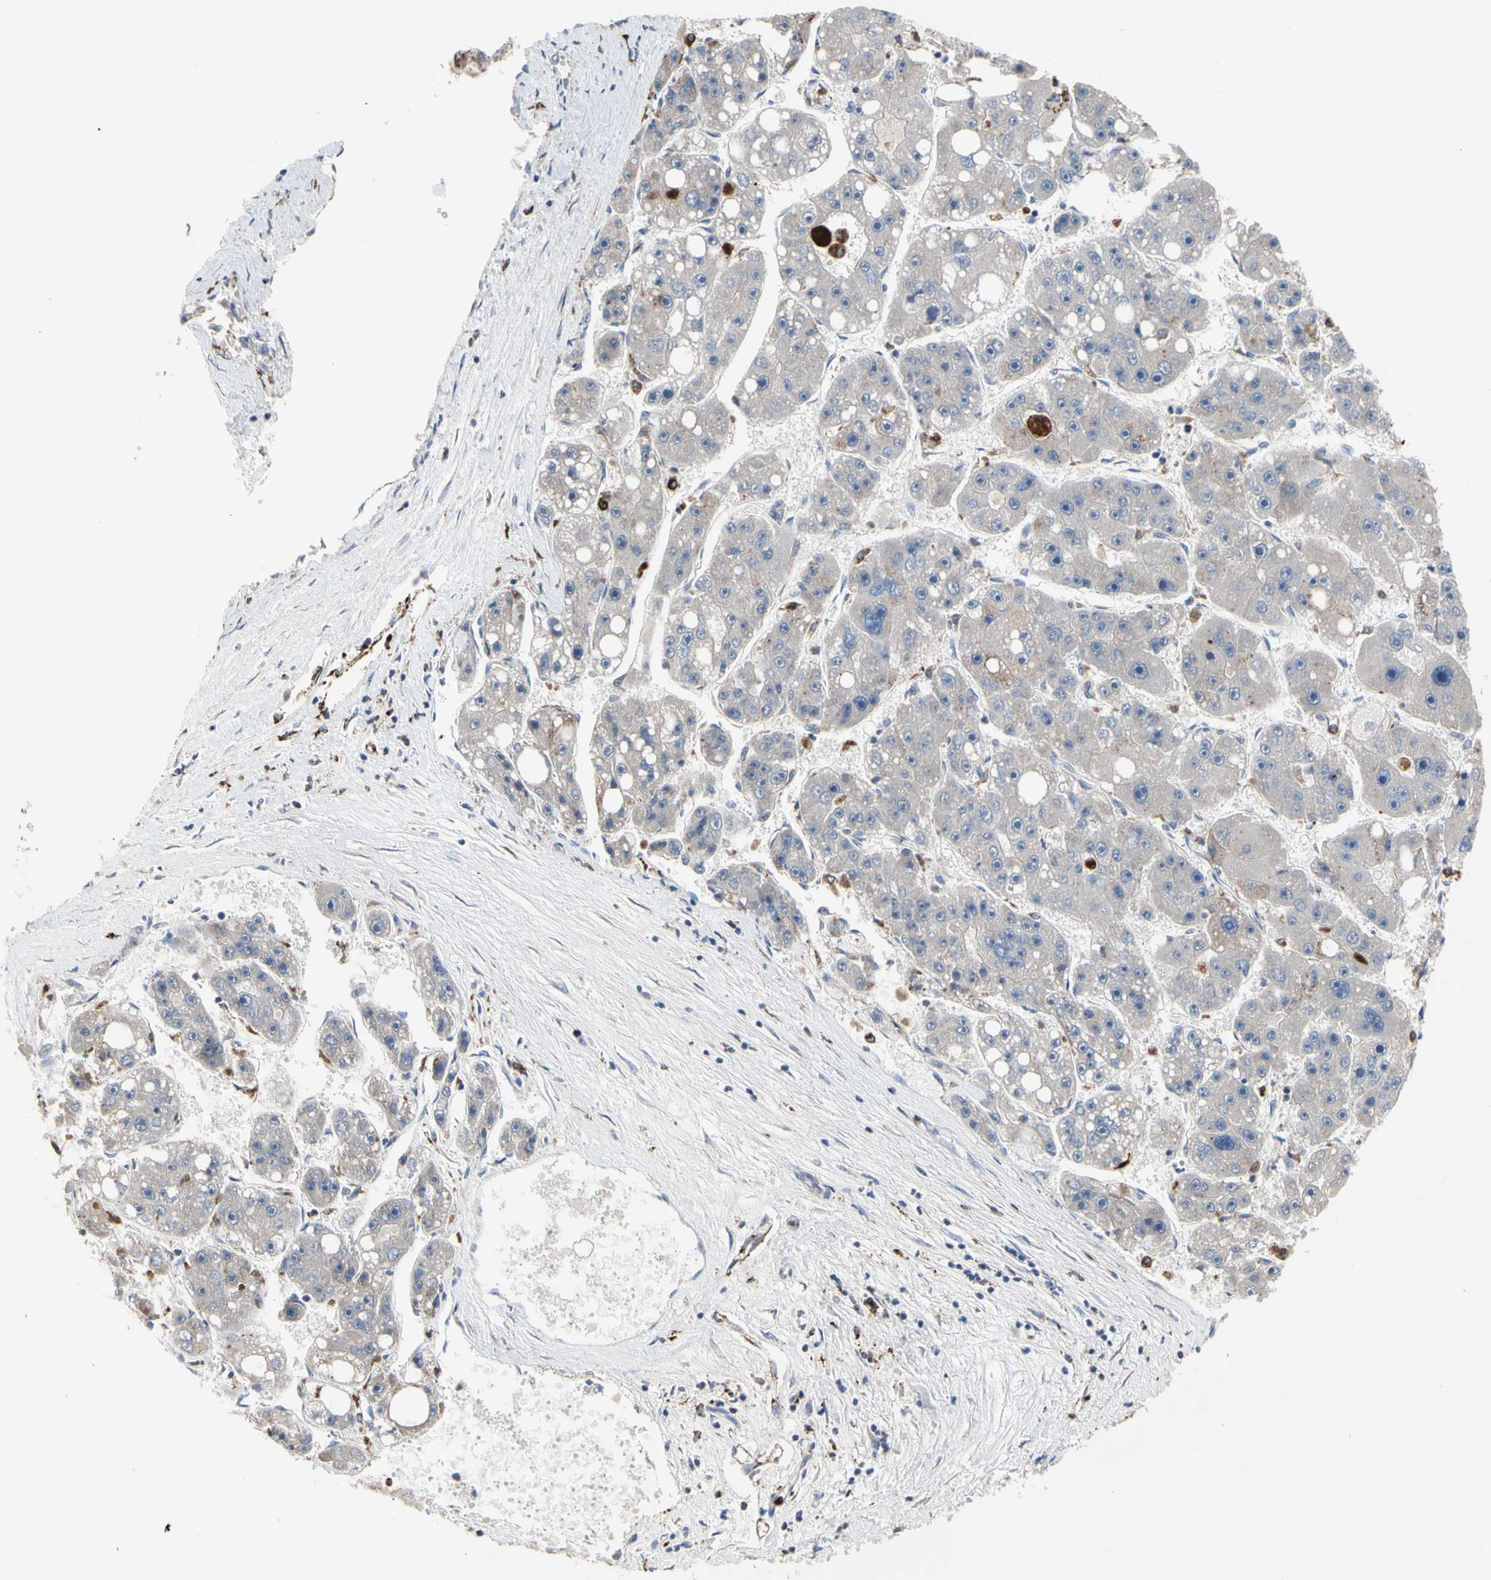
{"staining": {"intensity": "negative", "quantity": "none", "location": "none"}, "tissue": "liver cancer", "cell_type": "Tumor cells", "image_type": "cancer", "snomed": [{"axis": "morphology", "description": "Carcinoma, Hepatocellular, NOS"}, {"axis": "topography", "description": "Liver"}], "caption": "IHC histopathology image of liver cancer (hepatocellular carcinoma) stained for a protein (brown), which exhibits no expression in tumor cells.", "gene": "ADA2", "patient": {"sex": "female", "age": 61}}